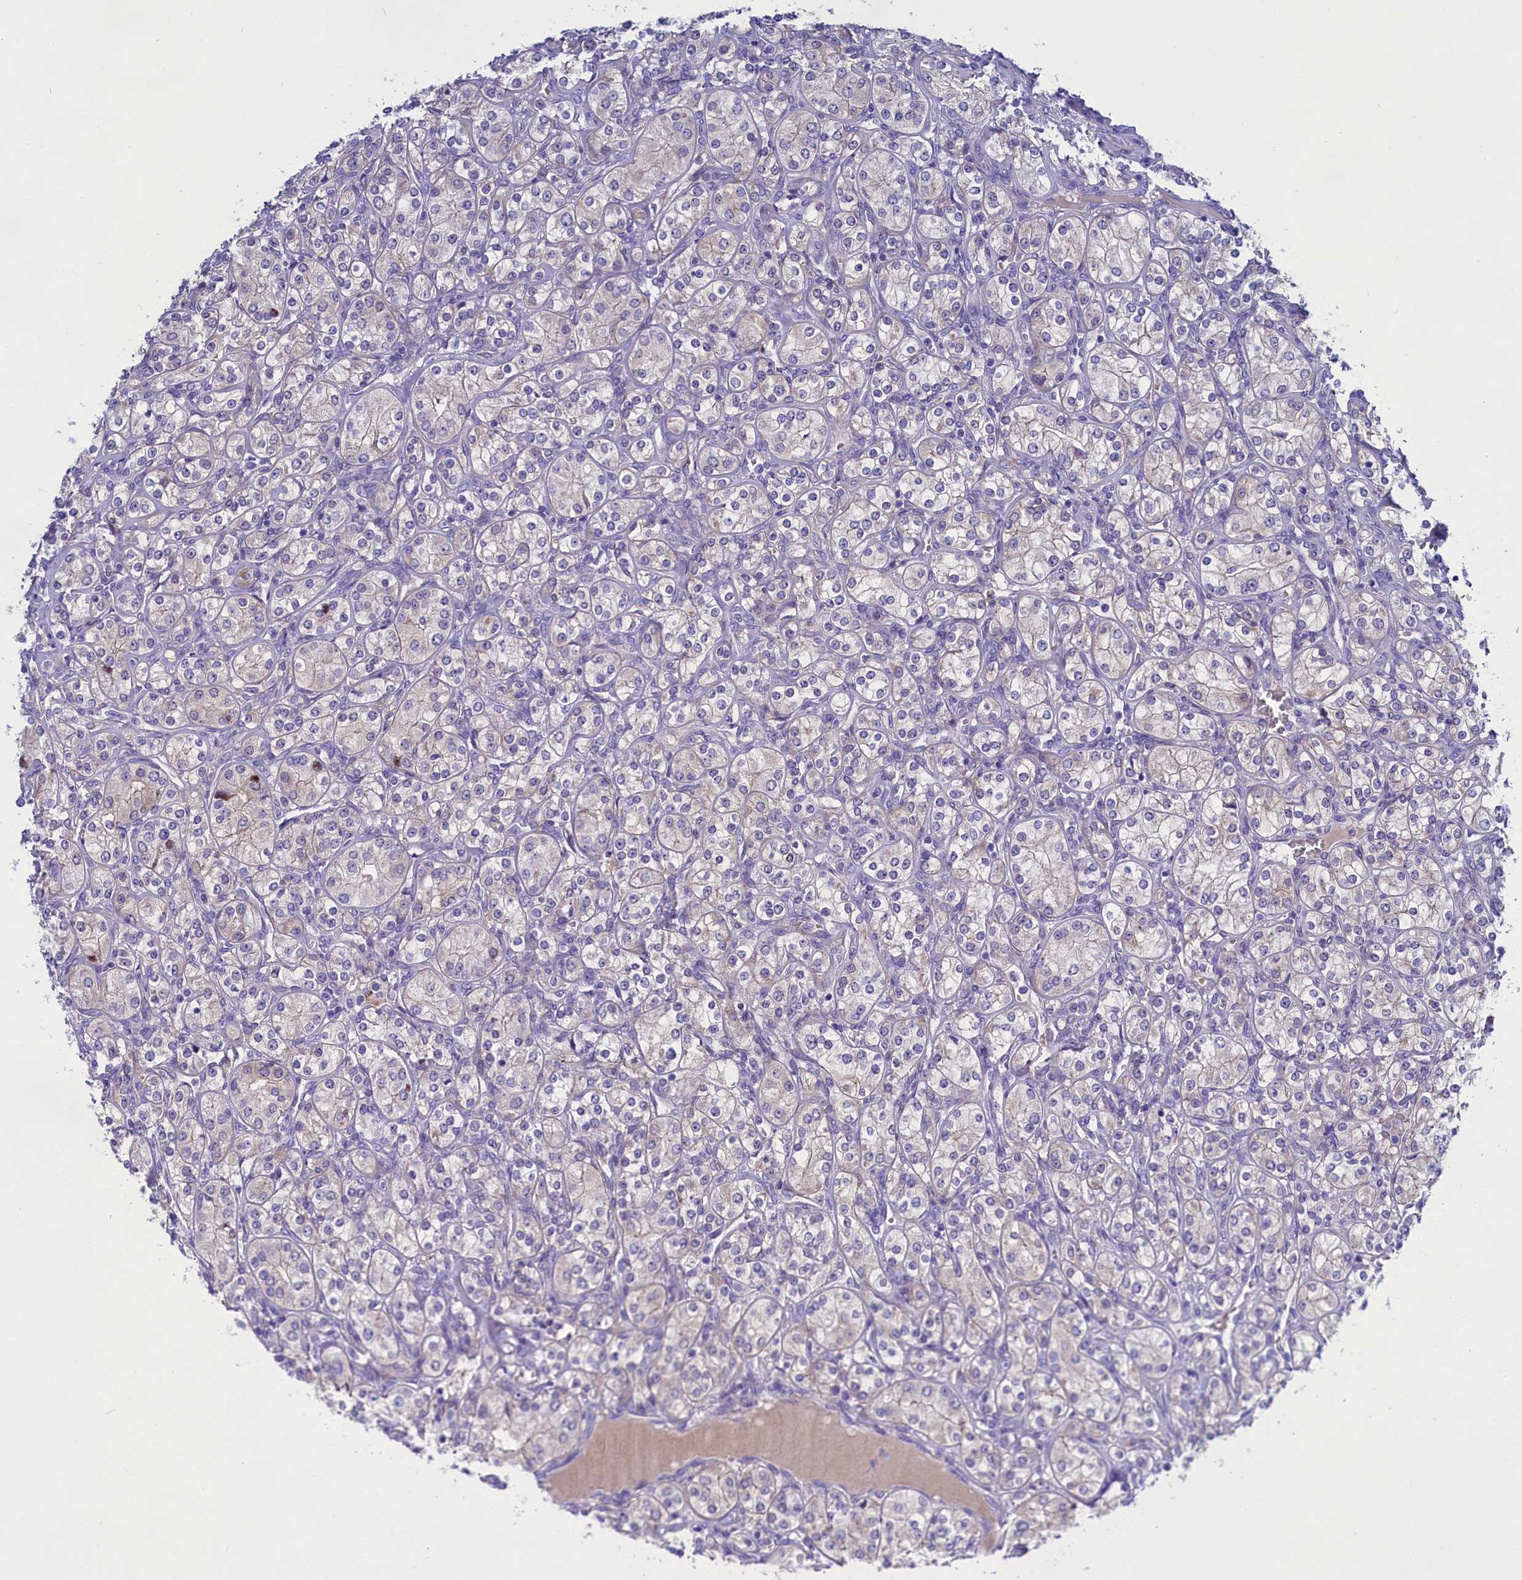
{"staining": {"intensity": "weak", "quantity": "<25%", "location": "cytoplasmic/membranous"}, "tissue": "renal cancer", "cell_type": "Tumor cells", "image_type": "cancer", "snomed": [{"axis": "morphology", "description": "Adenocarcinoma, NOS"}, {"axis": "topography", "description": "Kidney"}], "caption": "Renal adenocarcinoma was stained to show a protein in brown. There is no significant staining in tumor cells. (DAB IHC visualized using brightfield microscopy, high magnification).", "gene": "PPP1R13L", "patient": {"sex": "male", "age": 77}}